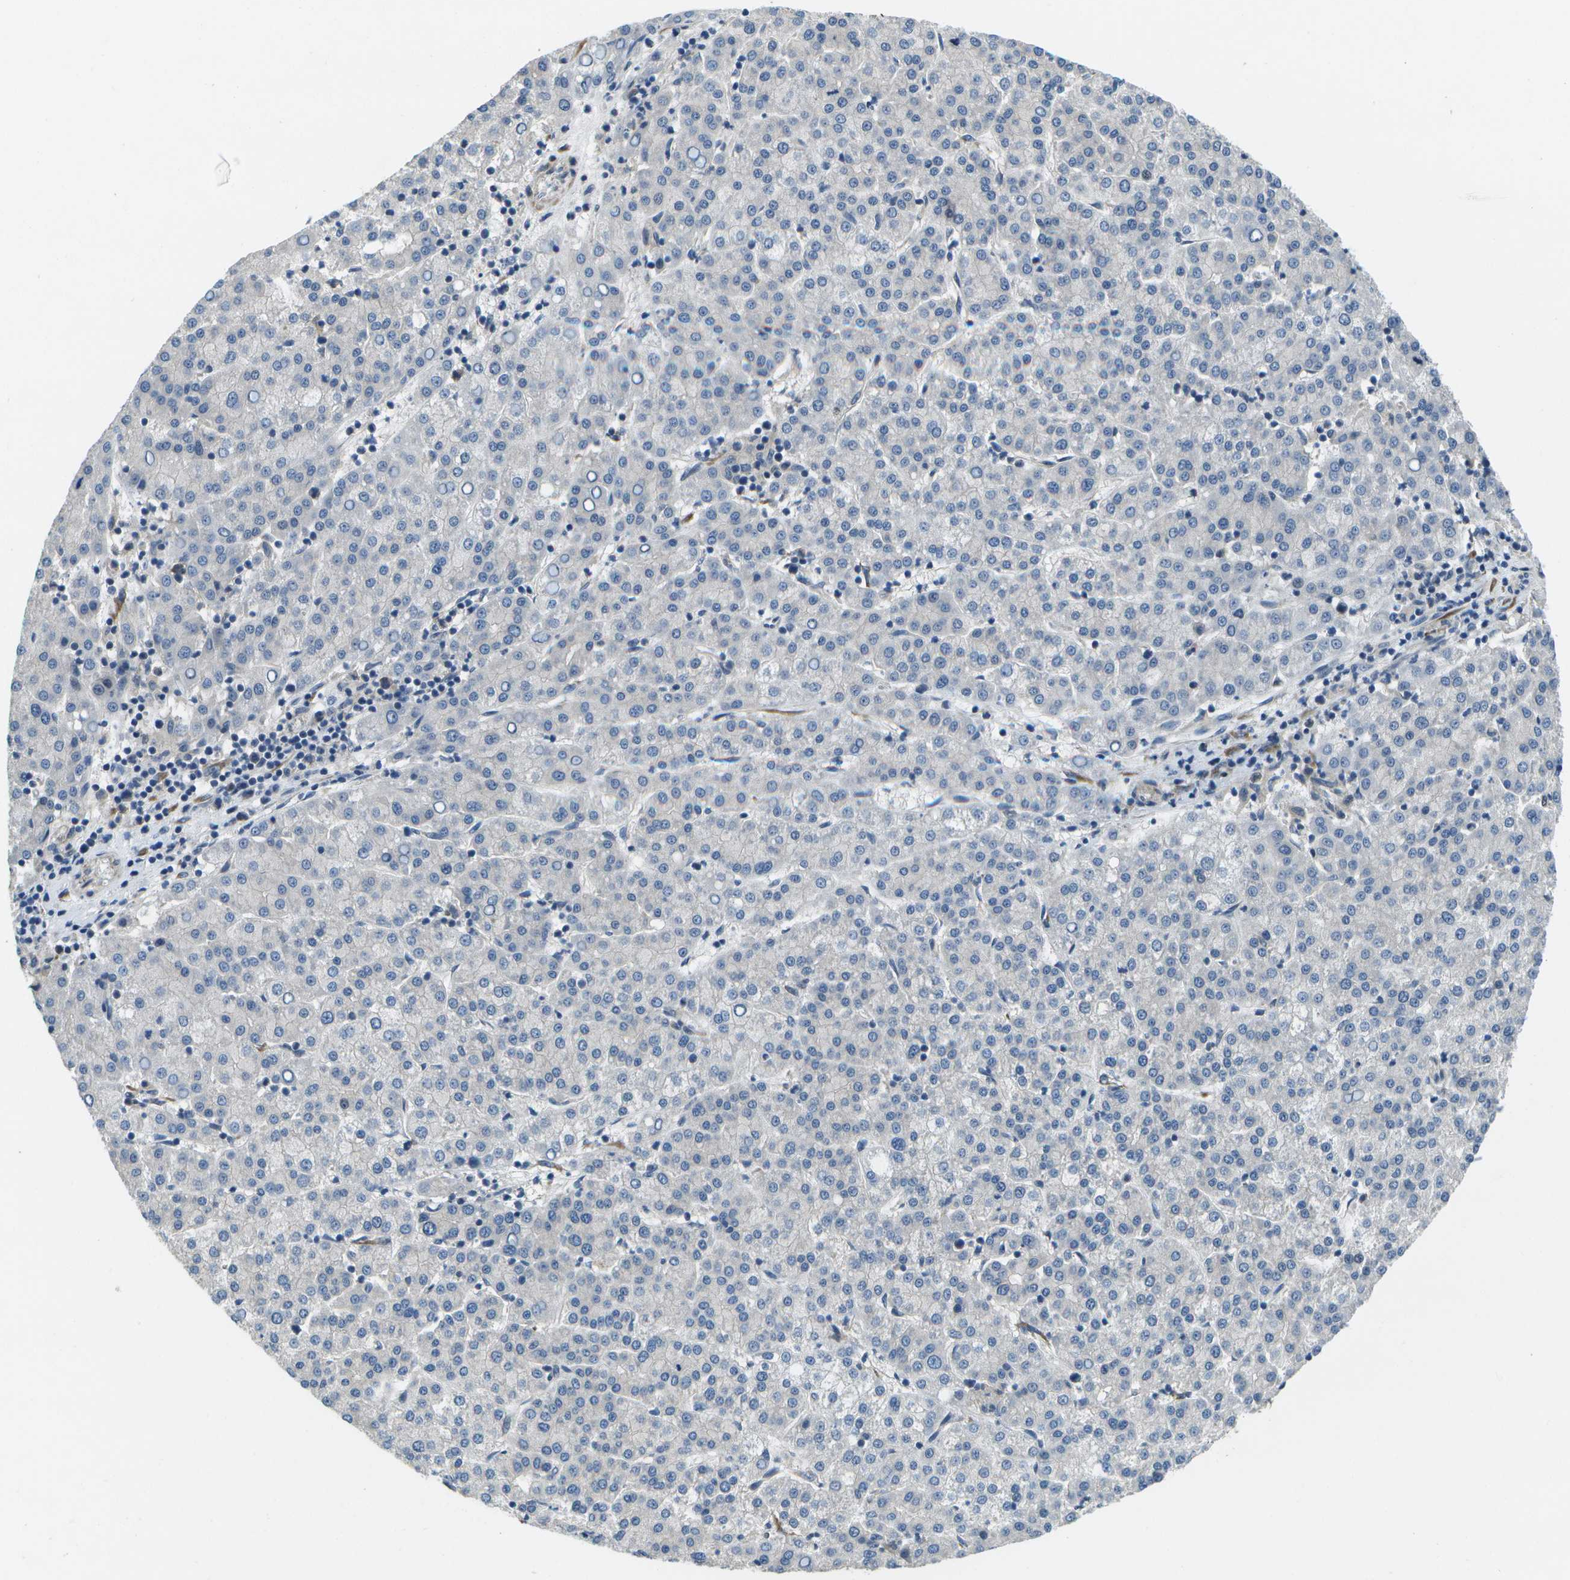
{"staining": {"intensity": "negative", "quantity": "none", "location": "none"}, "tissue": "liver cancer", "cell_type": "Tumor cells", "image_type": "cancer", "snomed": [{"axis": "morphology", "description": "Carcinoma, Hepatocellular, NOS"}, {"axis": "topography", "description": "Liver"}], "caption": "A high-resolution histopathology image shows immunohistochemistry staining of liver hepatocellular carcinoma, which exhibits no significant positivity in tumor cells.", "gene": "P3H1", "patient": {"sex": "female", "age": 58}}